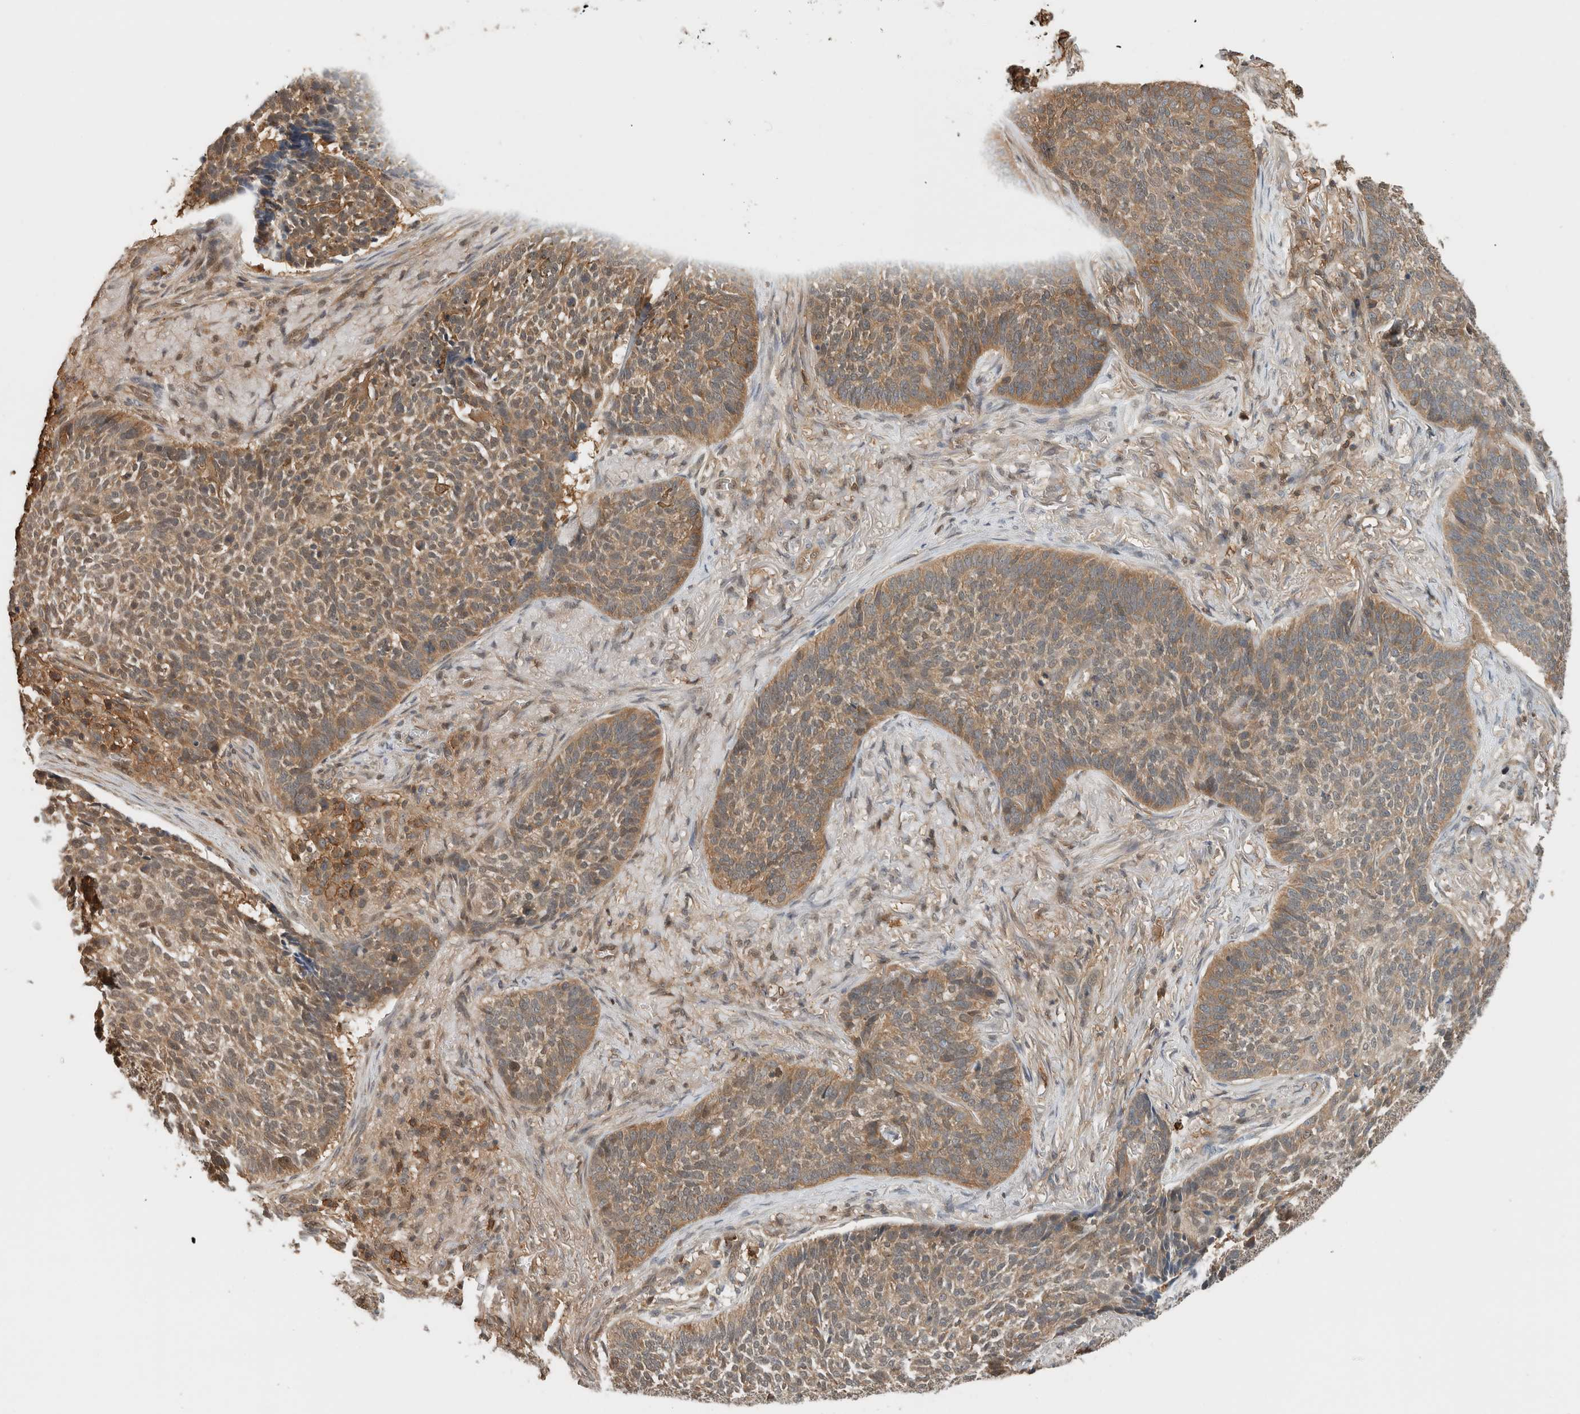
{"staining": {"intensity": "moderate", "quantity": ">75%", "location": "cytoplasmic/membranous"}, "tissue": "skin cancer", "cell_type": "Tumor cells", "image_type": "cancer", "snomed": [{"axis": "morphology", "description": "Basal cell carcinoma"}, {"axis": "topography", "description": "Skin"}], "caption": "Skin basal cell carcinoma stained for a protein (brown) shows moderate cytoplasmic/membranous positive staining in approximately >75% of tumor cells.", "gene": "PFDN4", "patient": {"sex": "male", "age": 85}}